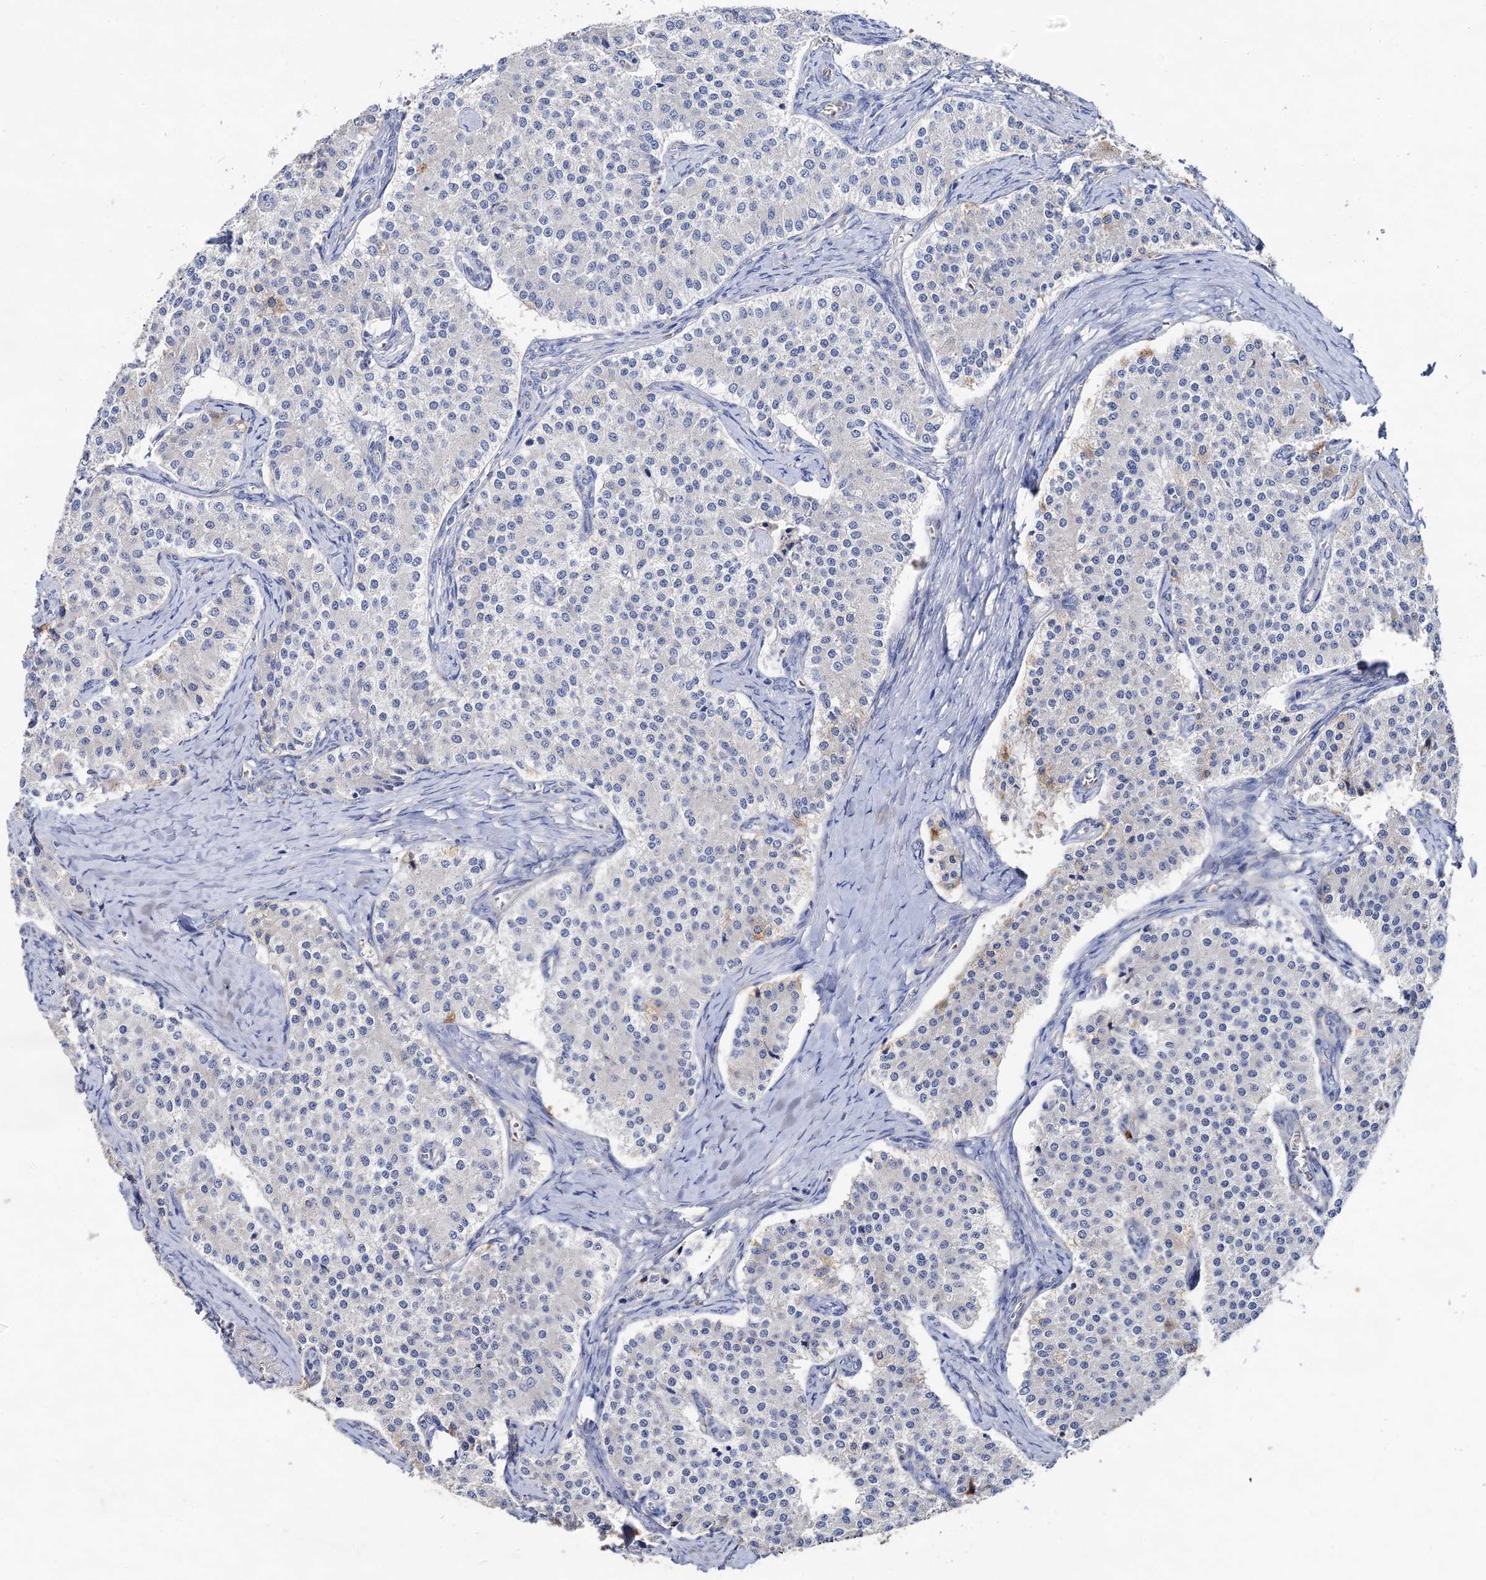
{"staining": {"intensity": "negative", "quantity": "none", "location": "none"}, "tissue": "carcinoid", "cell_type": "Tumor cells", "image_type": "cancer", "snomed": [{"axis": "morphology", "description": "Carcinoid, malignant, NOS"}, {"axis": "topography", "description": "Colon"}], "caption": "This histopathology image is of malignant carcinoid stained with immunohistochemistry (IHC) to label a protein in brown with the nuclei are counter-stained blue. There is no positivity in tumor cells.", "gene": "HVCN1", "patient": {"sex": "female", "age": 52}}